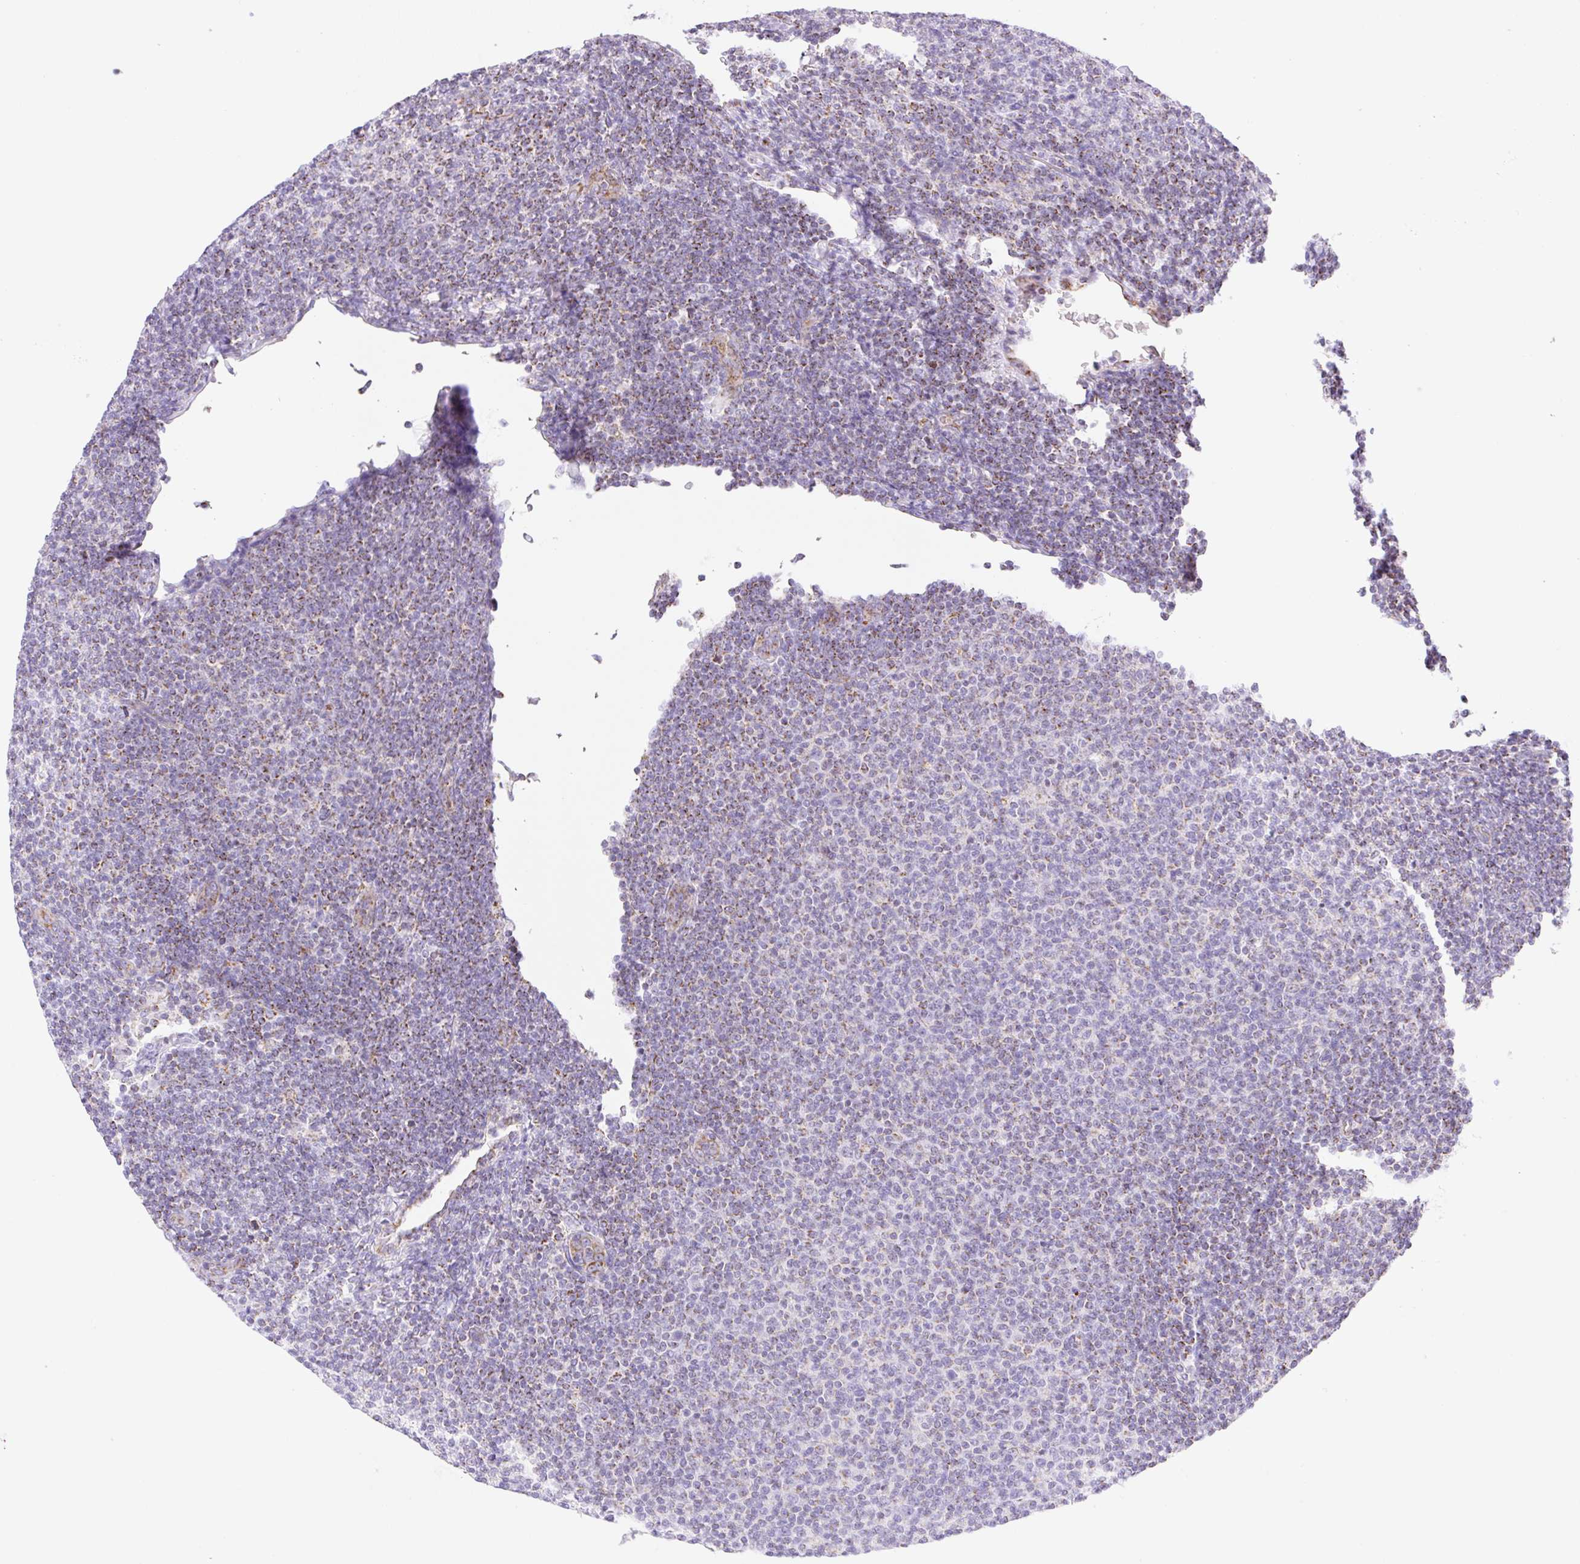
{"staining": {"intensity": "moderate", "quantity": "25%-75%", "location": "cytoplasmic/membranous"}, "tissue": "lymphoma", "cell_type": "Tumor cells", "image_type": "cancer", "snomed": [{"axis": "morphology", "description": "Malignant lymphoma, non-Hodgkin's type, Low grade"}, {"axis": "topography", "description": "Lymph node"}], "caption": "The histopathology image exhibits immunohistochemical staining of low-grade malignant lymphoma, non-Hodgkin's type. There is moderate cytoplasmic/membranous expression is seen in about 25%-75% of tumor cells.", "gene": "ETNK2", "patient": {"sex": "male", "age": 66}}